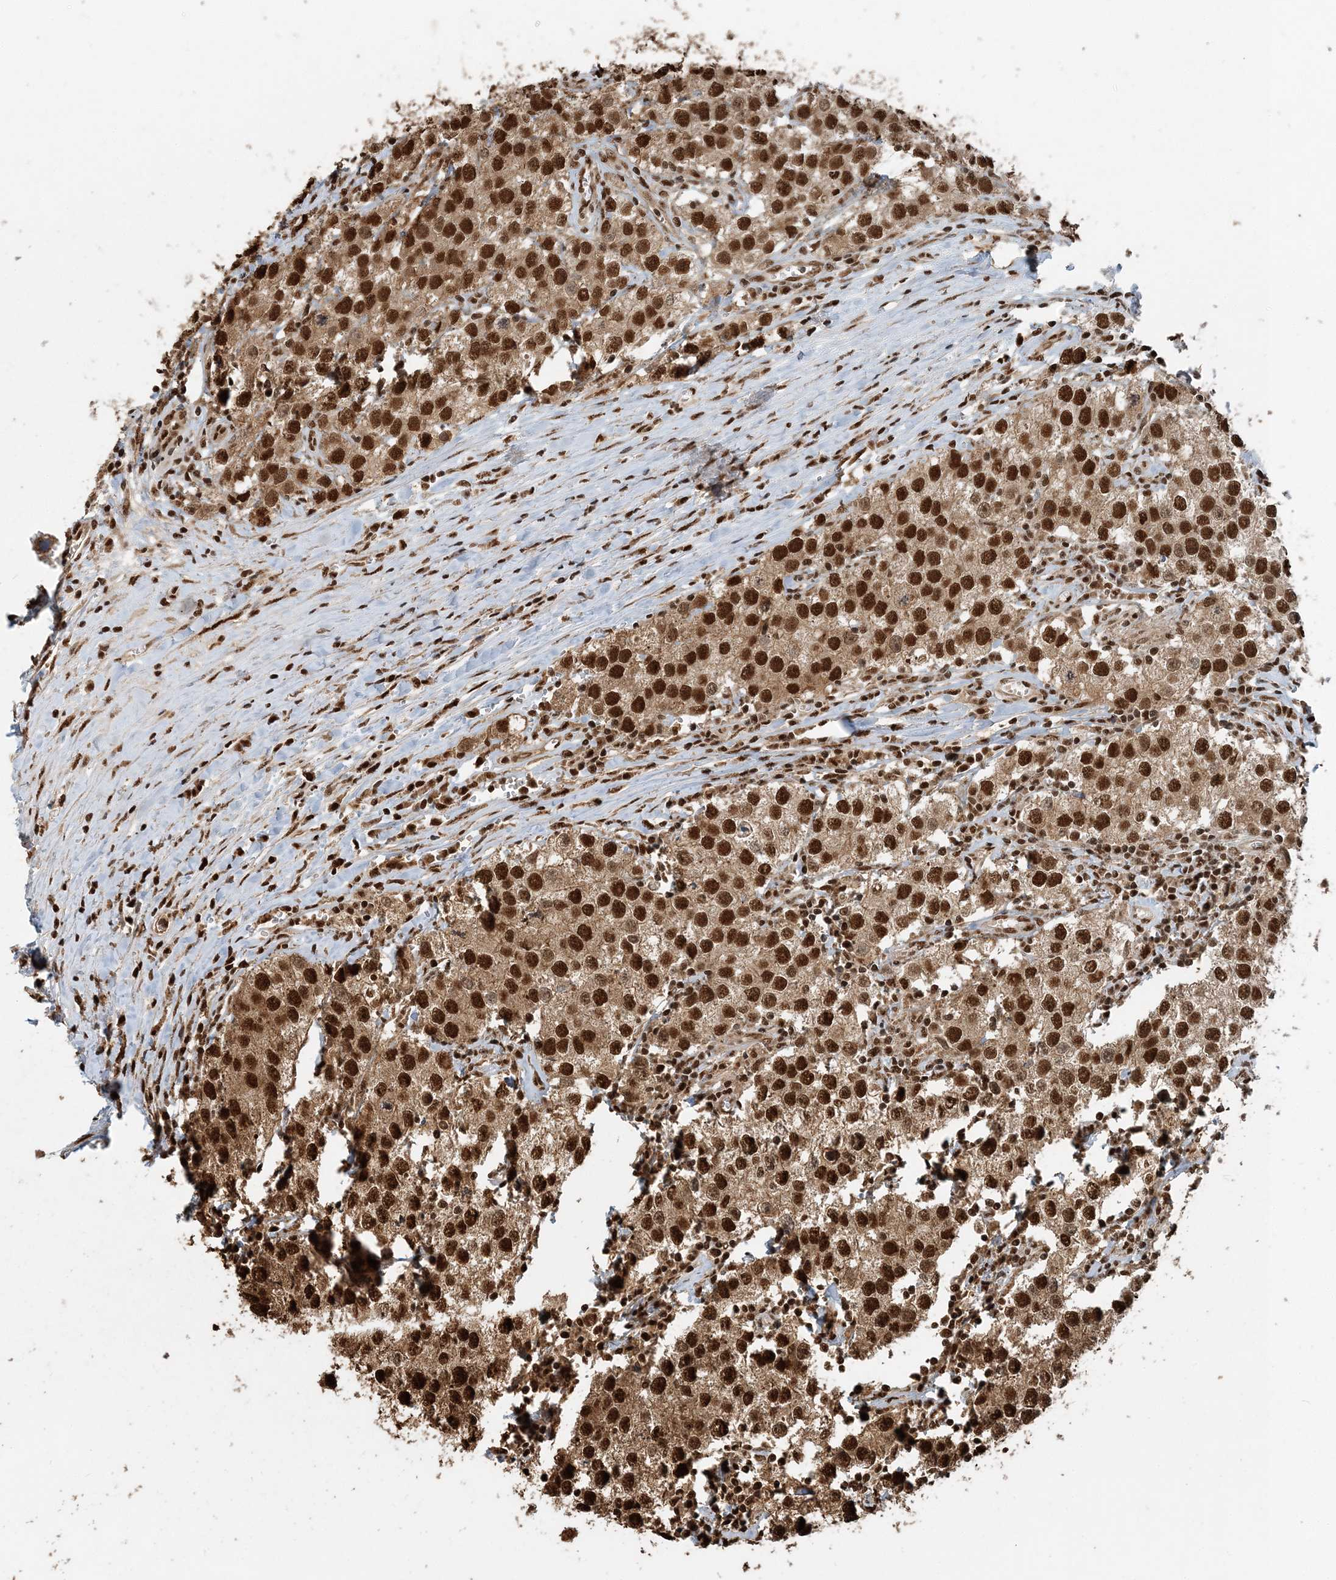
{"staining": {"intensity": "strong", "quantity": ">75%", "location": "nuclear"}, "tissue": "testis cancer", "cell_type": "Tumor cells", "image_type": "cancer", "snomed": [{"axis": "morphology", "description": "Seminoma, NOS"}, {"axis": "morphology", "description": "Carcinoma, Embryonal, NOS"}, {"axis": "topography", "description": "Testis"}], "caption": "Brown immunohistochemical staining in seminoma (testis) demonstrates strong nuclear expression in about >75% of tumor cells. (DAB (3,3'-diaminobenzidine) = brown stain, brightfield microscopy at high magnification).", "gene": "ARHGAP35", "patient": {"sex": "male", "age": 43}}